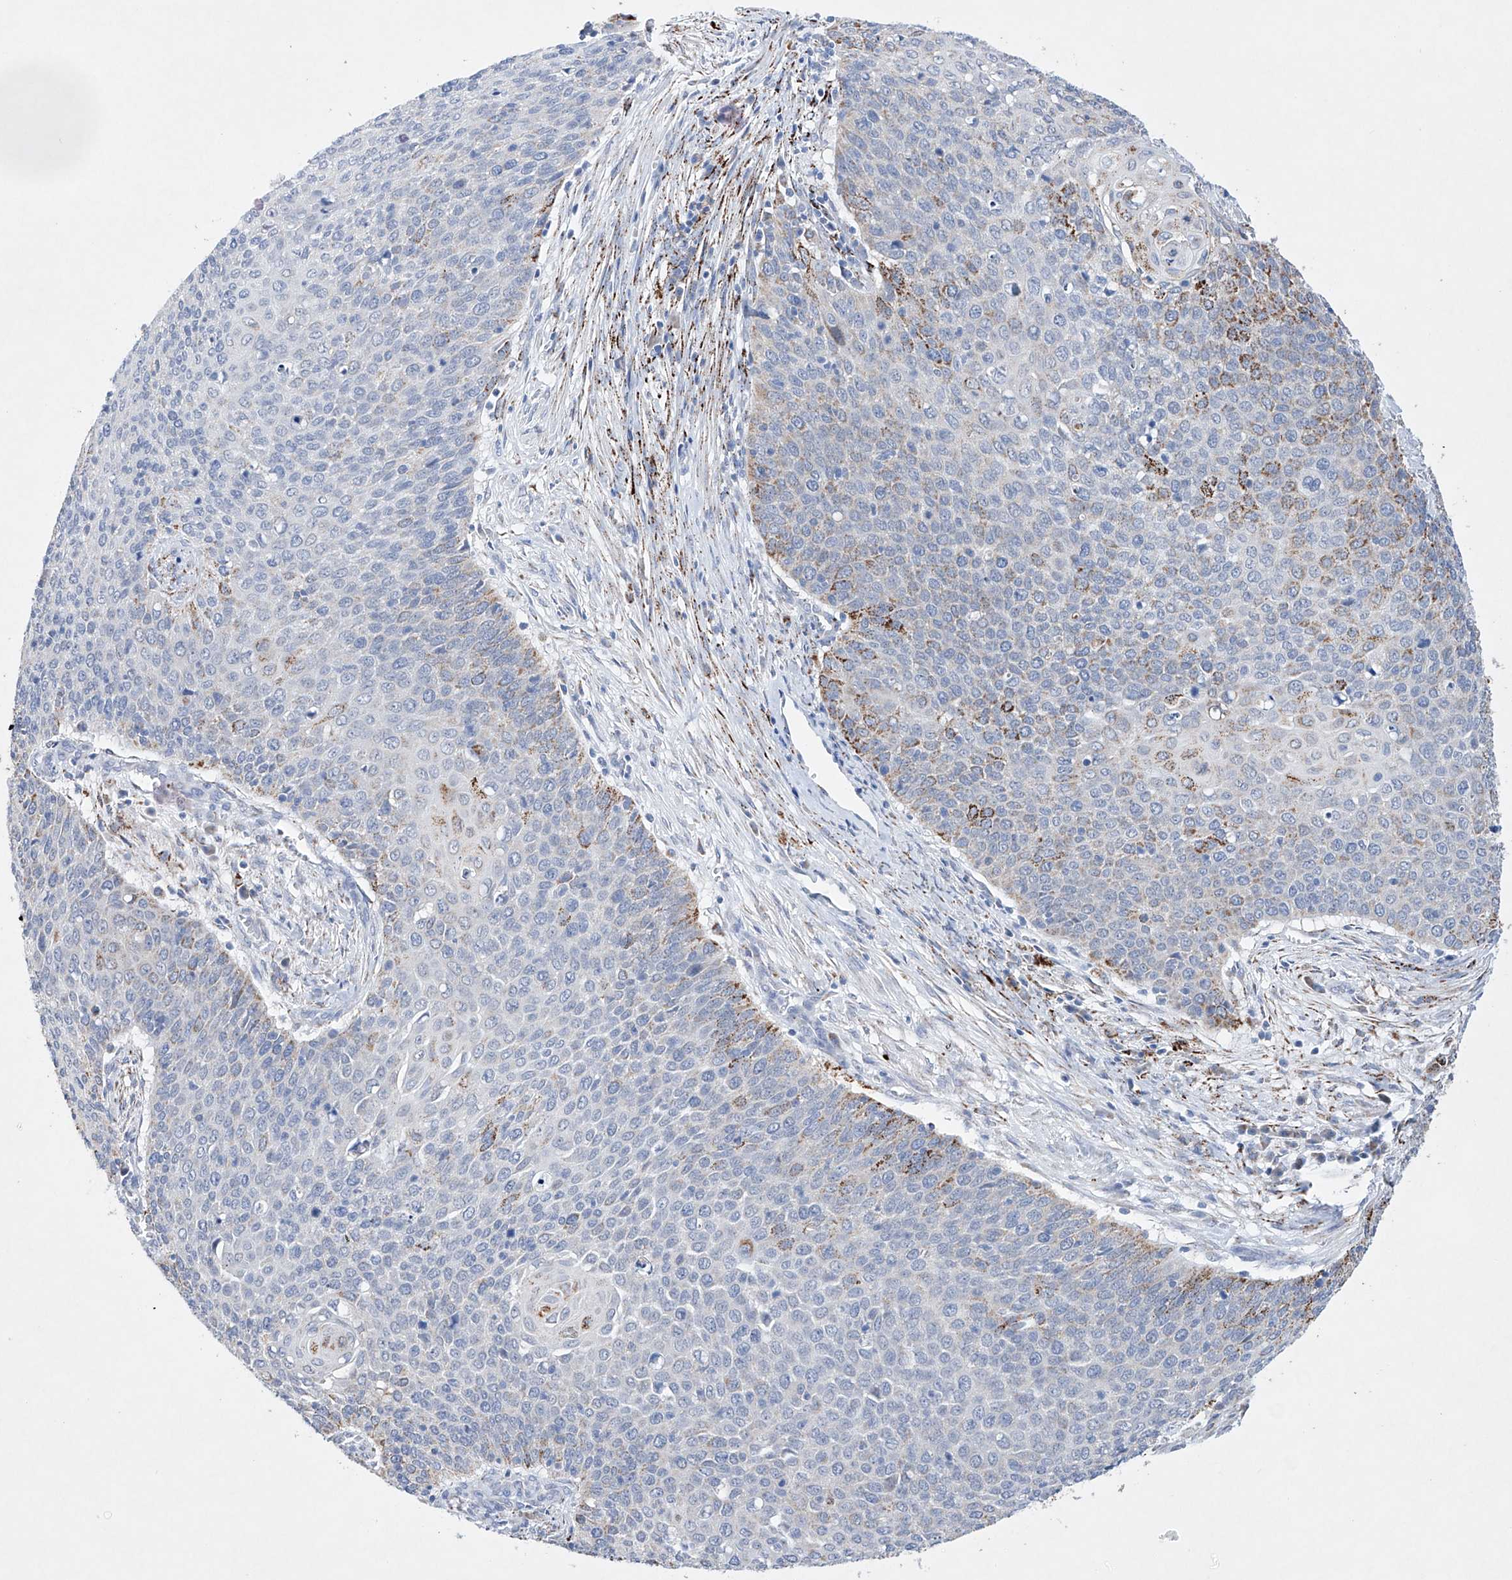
{"staining": {"intensity": "moderate", "quantity": "<25%", "location": "cytoplasmic/membranous"}, "tissue": "cervical cancer", "cell_type": "Tumor cells", "image_type": "cancer", "snomed": [{"axis": "morphology", "description": "Squamous cell carcinoma, NOS"}, {"axis": "topography", "description": "Cervix"}], "caption": "Approximately <25% of tumor cells in human cervical cancer (squamous cell carcinoma) reveal moderate cytoplasmic/membranous protein positivity as visualized by brown immunohistochemical staining.", "gene": "NRROS", "patient": {"sex": "female", "age": 39}}